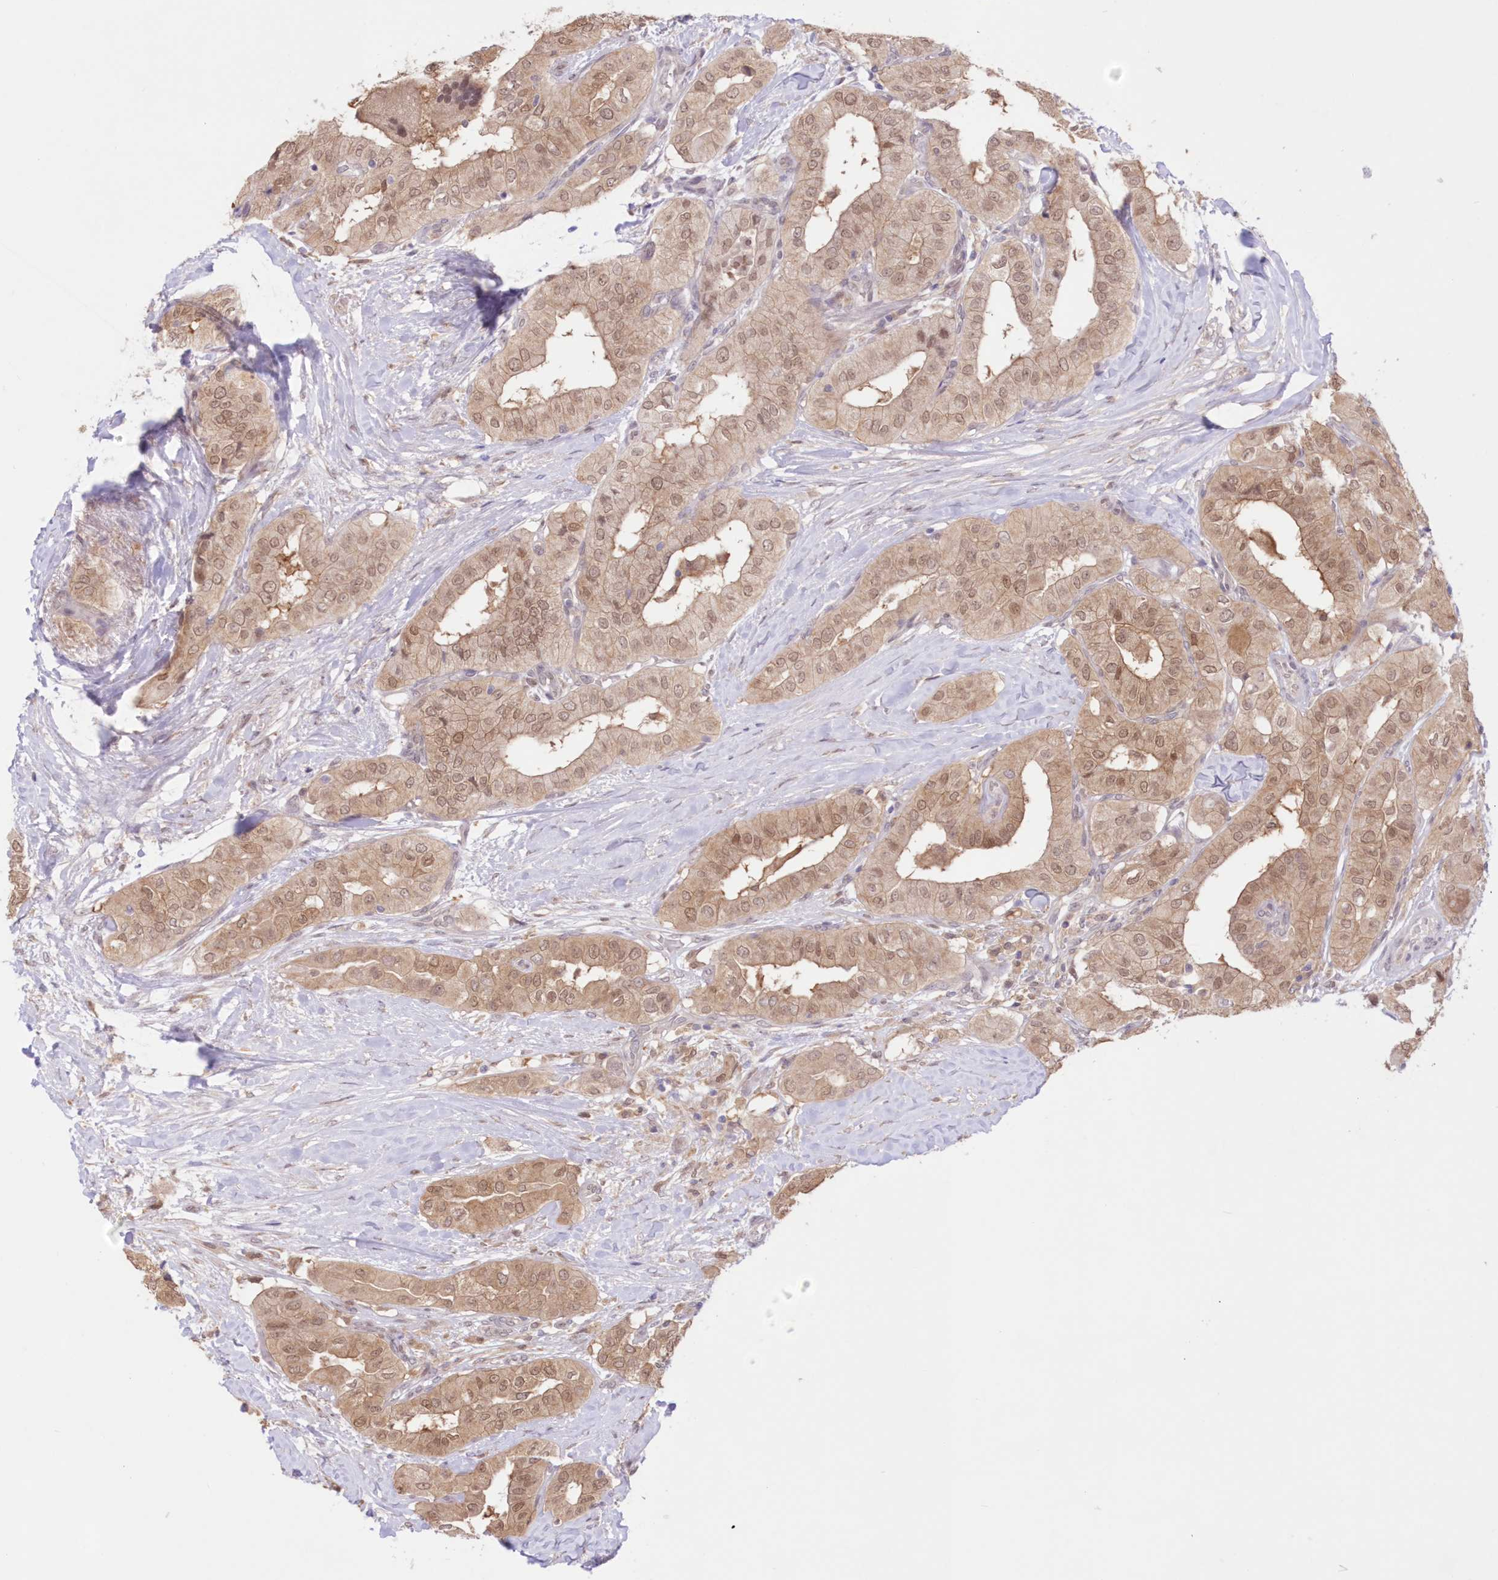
{"staining": {"intensity": "moderate", "quantity": ">75%", "location": "cytoplasmic/membranous,nuclear"}, "tissue": "thyroid cancer", "cell_type": "Tumor cells", "image_type": "cancer", "snomed": [{"axis": "morphology", "description": "Papillary adenocarcinoma, NOS"}, {"axis": "topography", "description": "Thyroid gland"}], "caption": "This is an image of immunohistochemistry staining of thyroid papillary adenocarcinoma, which shows moderate staining in the cytoplasmic/membranous and nuclear of tumor cells.", "gene": "RNPEP", "patient": {"sex": "female", "age": 59}}